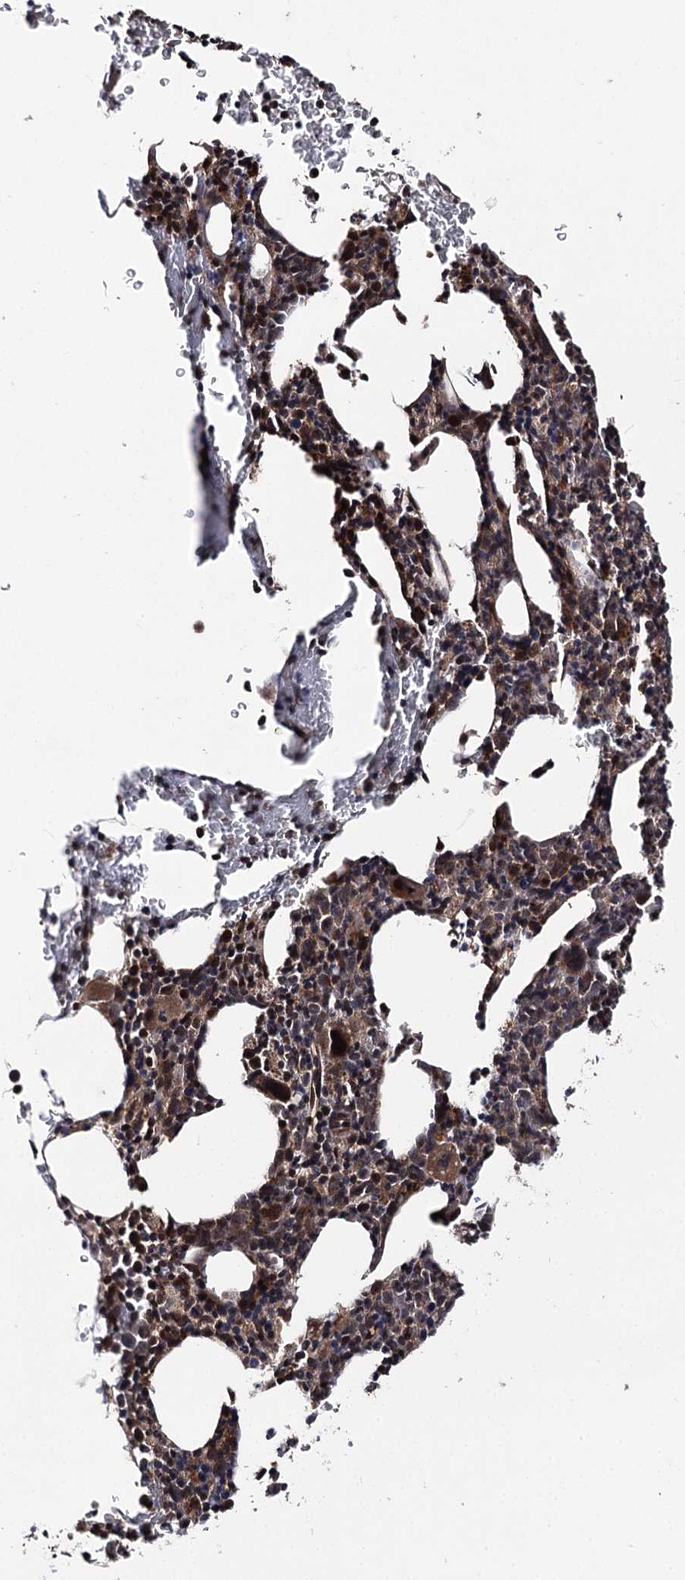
{"staining": {"intensity": "strong", "quantity": ">75%", "location": "cytoplasmic/membranous,nuclear"}, "tissue": "bone marrow", "cell_type": "Hematopoietic cells", "image_type": "normal", "snomed": [{"axis": "morphology", "description": "Normal tissue, NOS"}, {"axis": "topography", "description": "Bone marrow"}], "caption": "Immunohistochemical staining of benign bone marrow shows high levels of strong cytoplasmic/membranous,nuclear expression in about >75% of hematopoietic cells.", "gene": "FAM53B", "patient": {"sex": "male", "age": 79}}